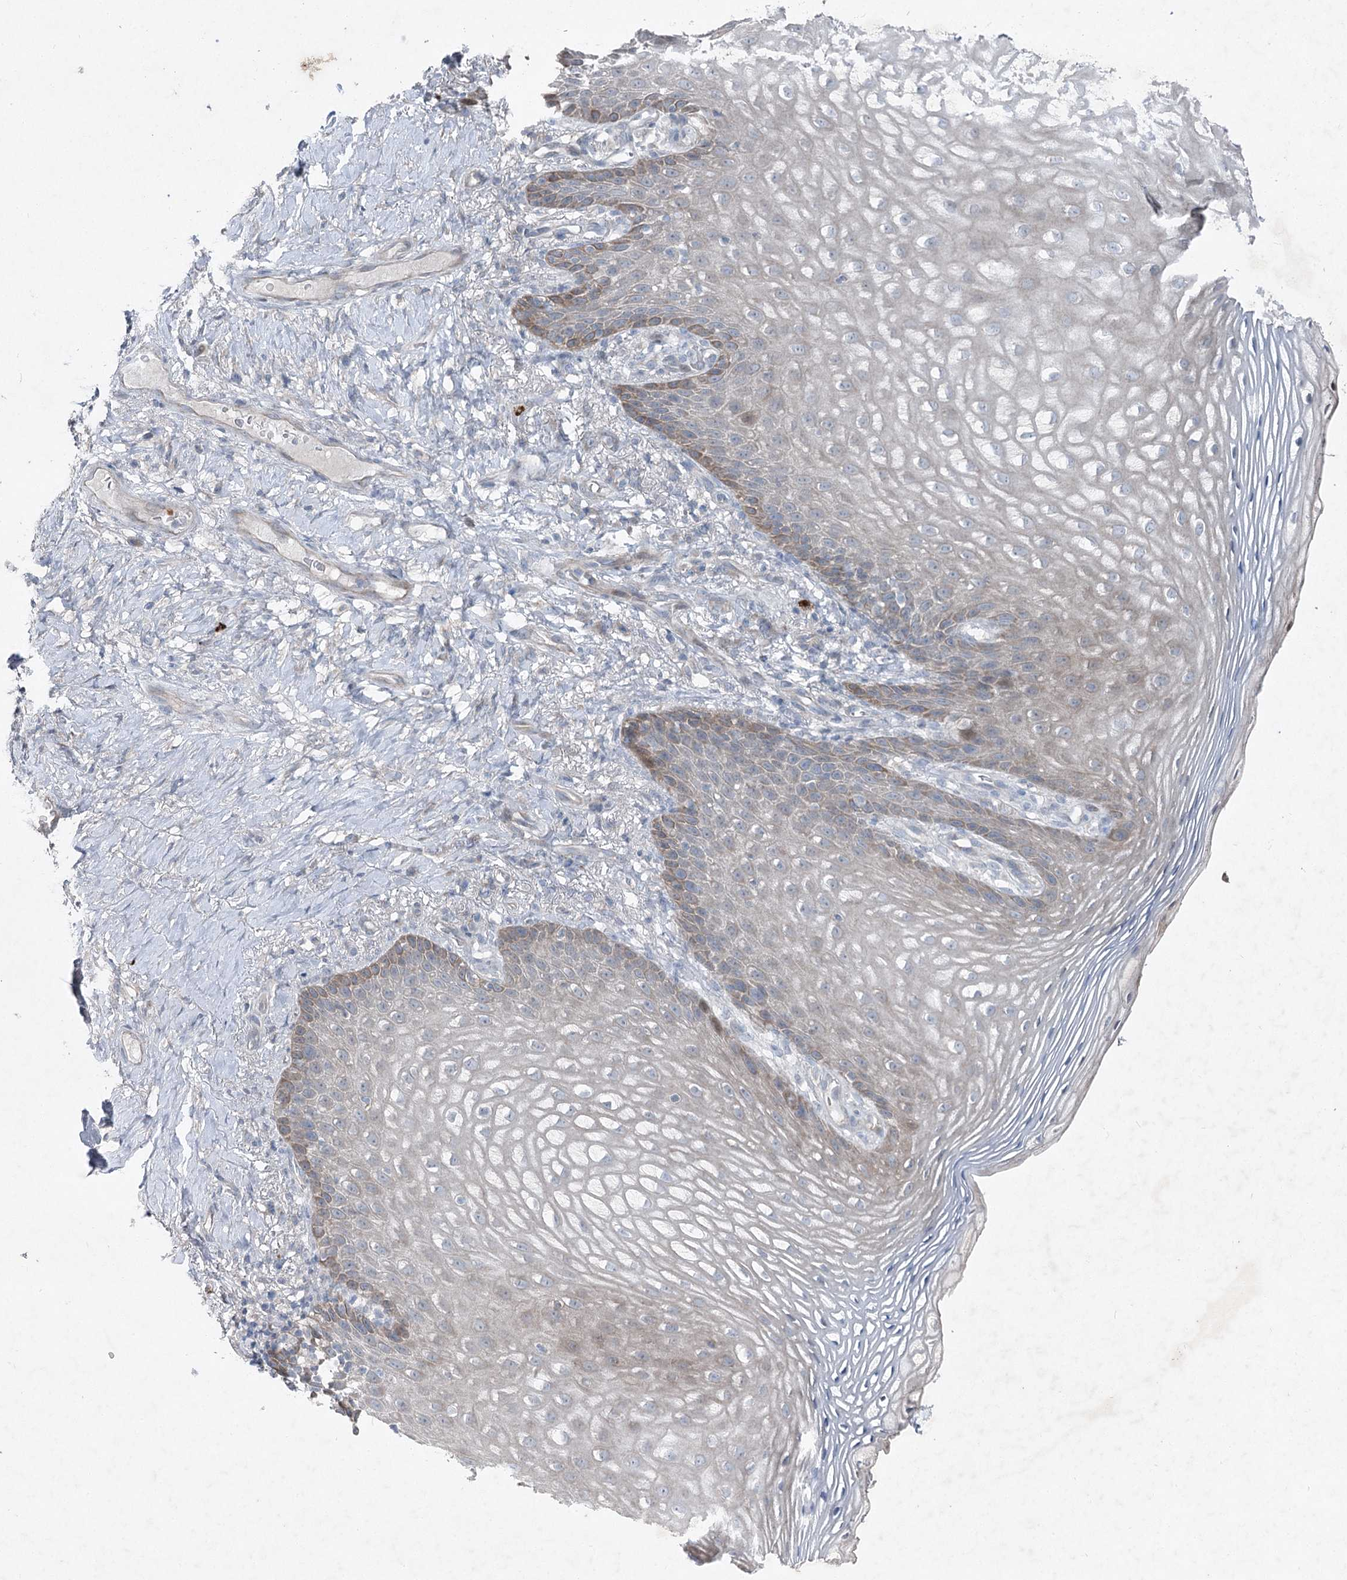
{"staining": {"intensity": "moderate", "quantity": "<25%", "location": "cytoplasmic/membranous"}, "tissue": "vagina", "cell_type": "Squamous epithelial cells", "image_type": "normal", "snomed": [{"axis": "morphology", "description": "Normal tissue, NOS"}, {"axis": "topography", "description": "Vagina"}], "caption": "Immunohistochemistry staining of normal vagina, which exhibits low levels of moderate cytoplasmic/membranous expression in about <25% of squamous epithelial cells indicating moderate cytoplasmic/membranous protein staining. The staining was performed using DAB (3,3'-diaminobenzidine) (brown) for protein detection and nuclei were counterstained in hematoxylin (blue).", "gene": "ENSG00000285330", "patient": {"sex": "female", "age": 60}}